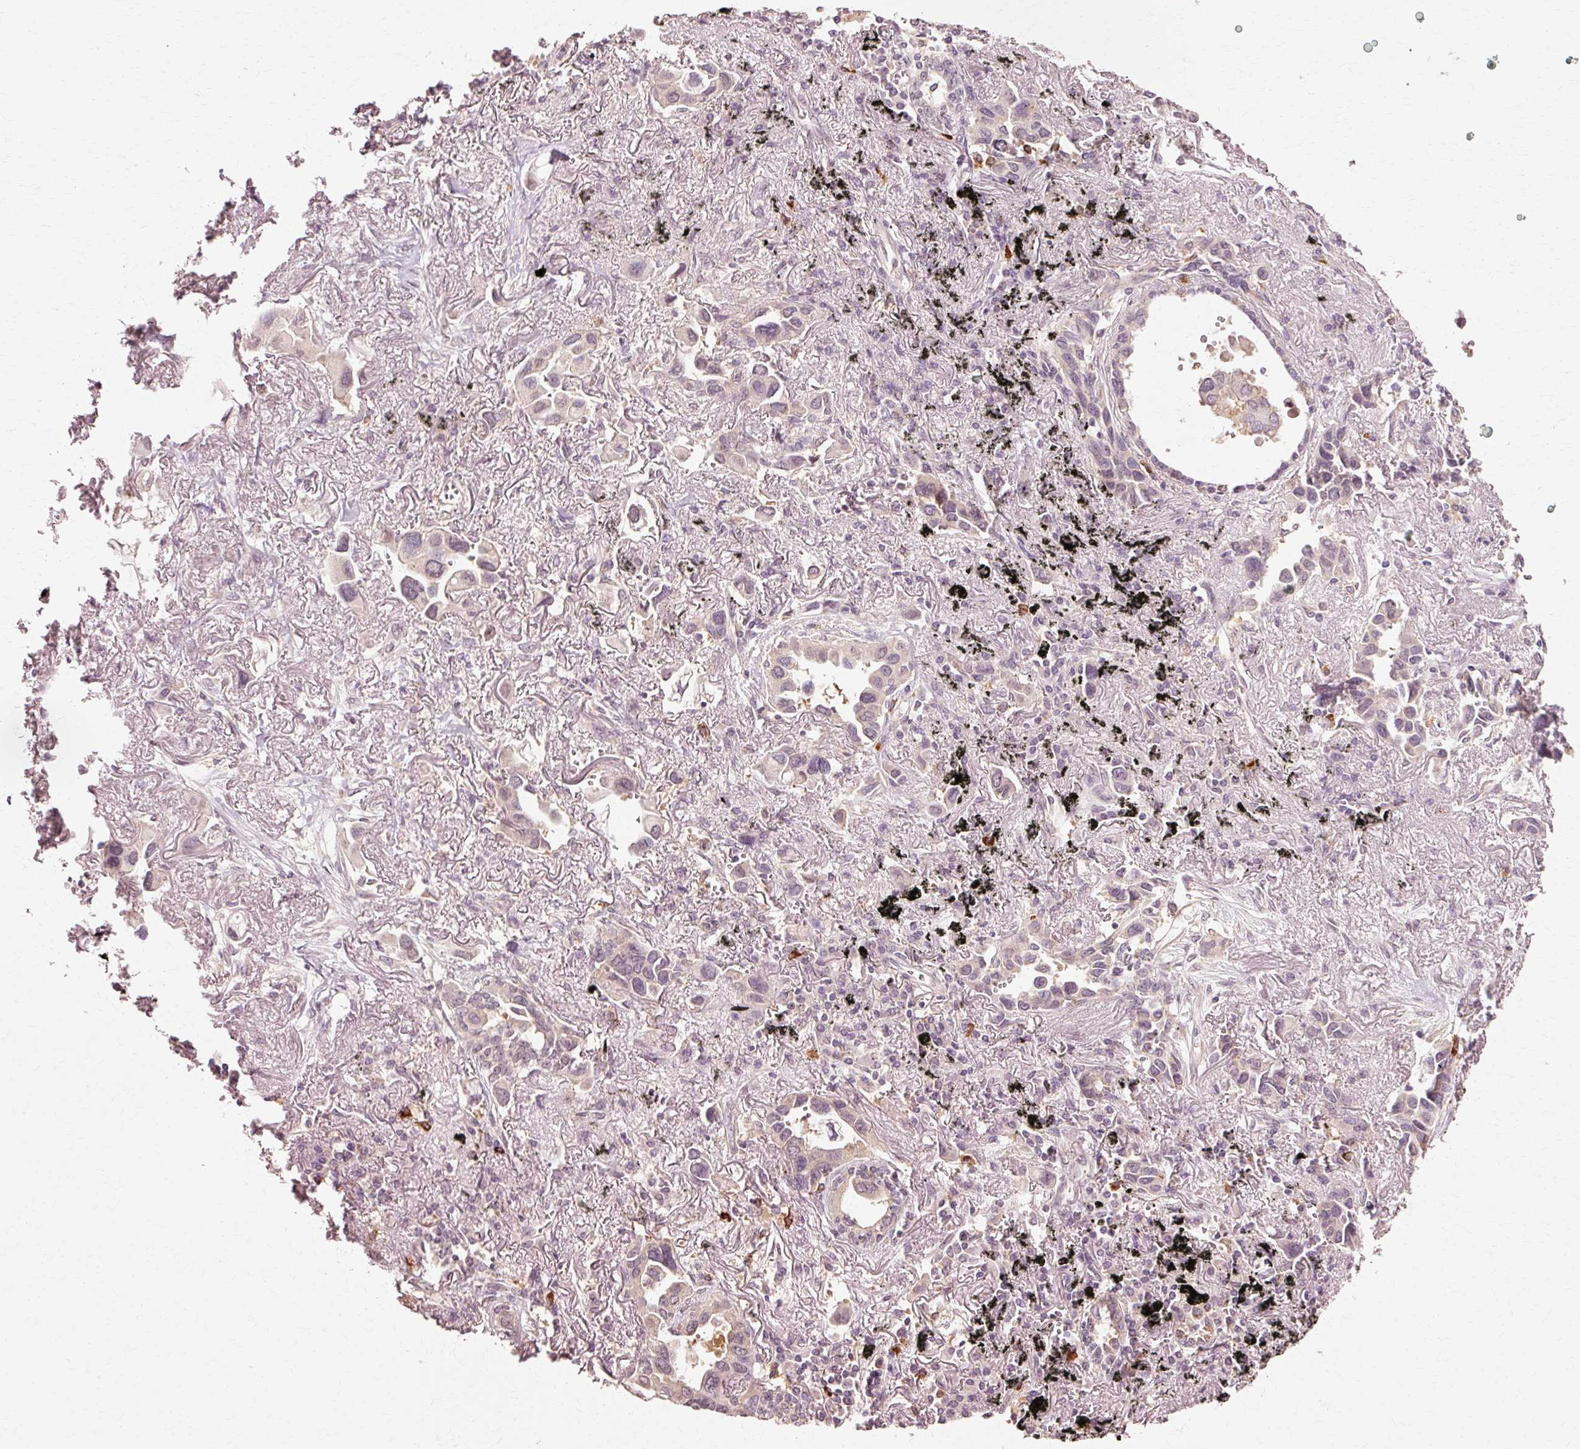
{"staining": {"intensity": "weak", "quantity": ">75%", "location": "cytoplasmic/membranous"}, "tissue": "lung cancer", "cell_type": "Tumor cells", "image_type": "cancer", "snomed": [{"axis": "morphology", "description": "Adenocarcinoma, NOS"}, {"axis": "topography", "description": "Lung"}], "caption": "Immunohistochemical staining of lung cancer exhibits weak cytoplasmic/membranous protein expression in approximately >75% of tumor cells.", "gene": "RGPD5", "patient": {"sex": "female", "age": 76}}